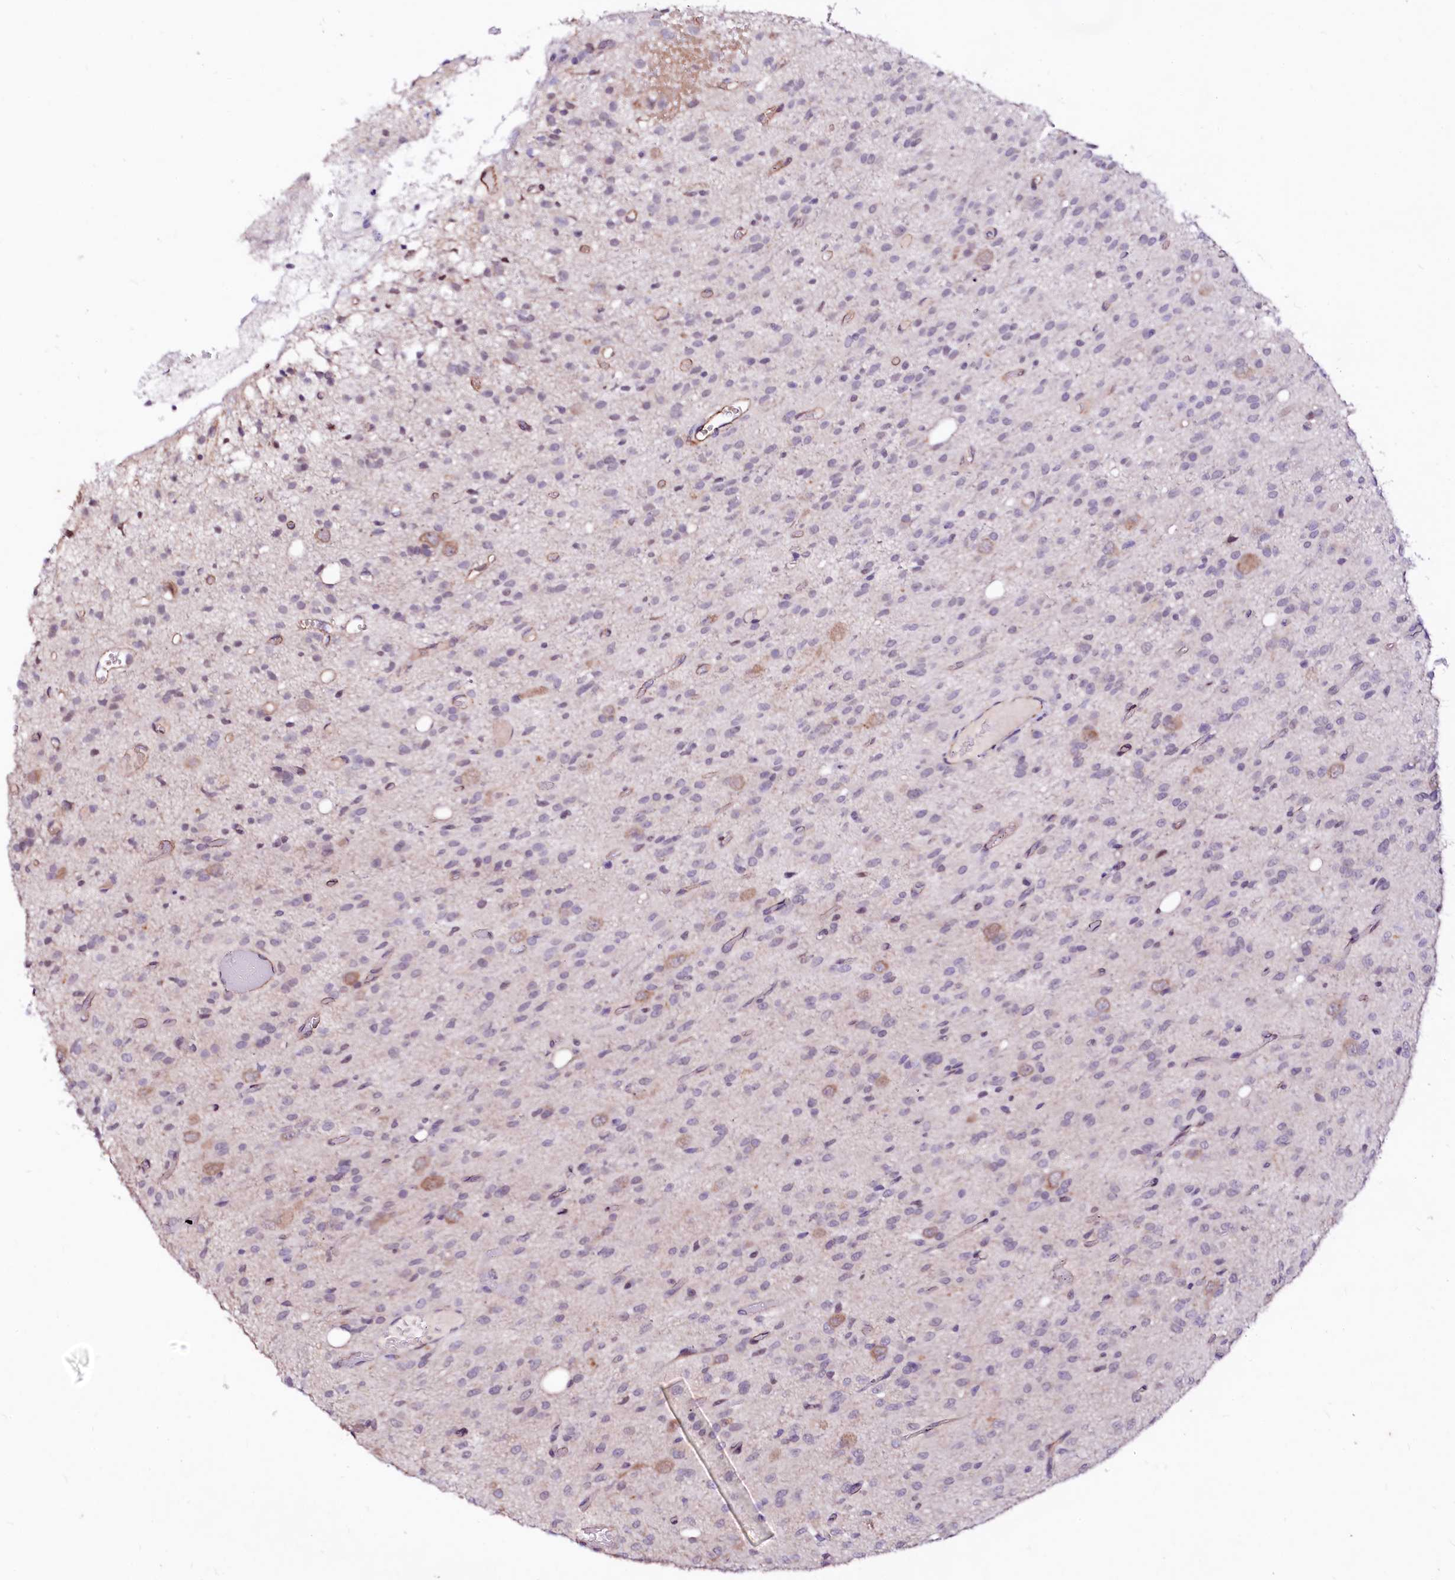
{"staining": {"intensity": "weak", "quantity": "<25%", "location": "cytoplasmic/membranous"}, "tissue": "glioma", "cell_type": "Tumor cells", "image_type": "cancer", "snomed": [{"axis": "morphology", "description": "Glioma, malignant, High grade"}, {"axis": "topography", "description": "Brain"}], "caption": "Tumor cells are negative for brown protein staining in glioma.", "gene": "GPR176", "patient": {"sex": "female", "age": 59}}